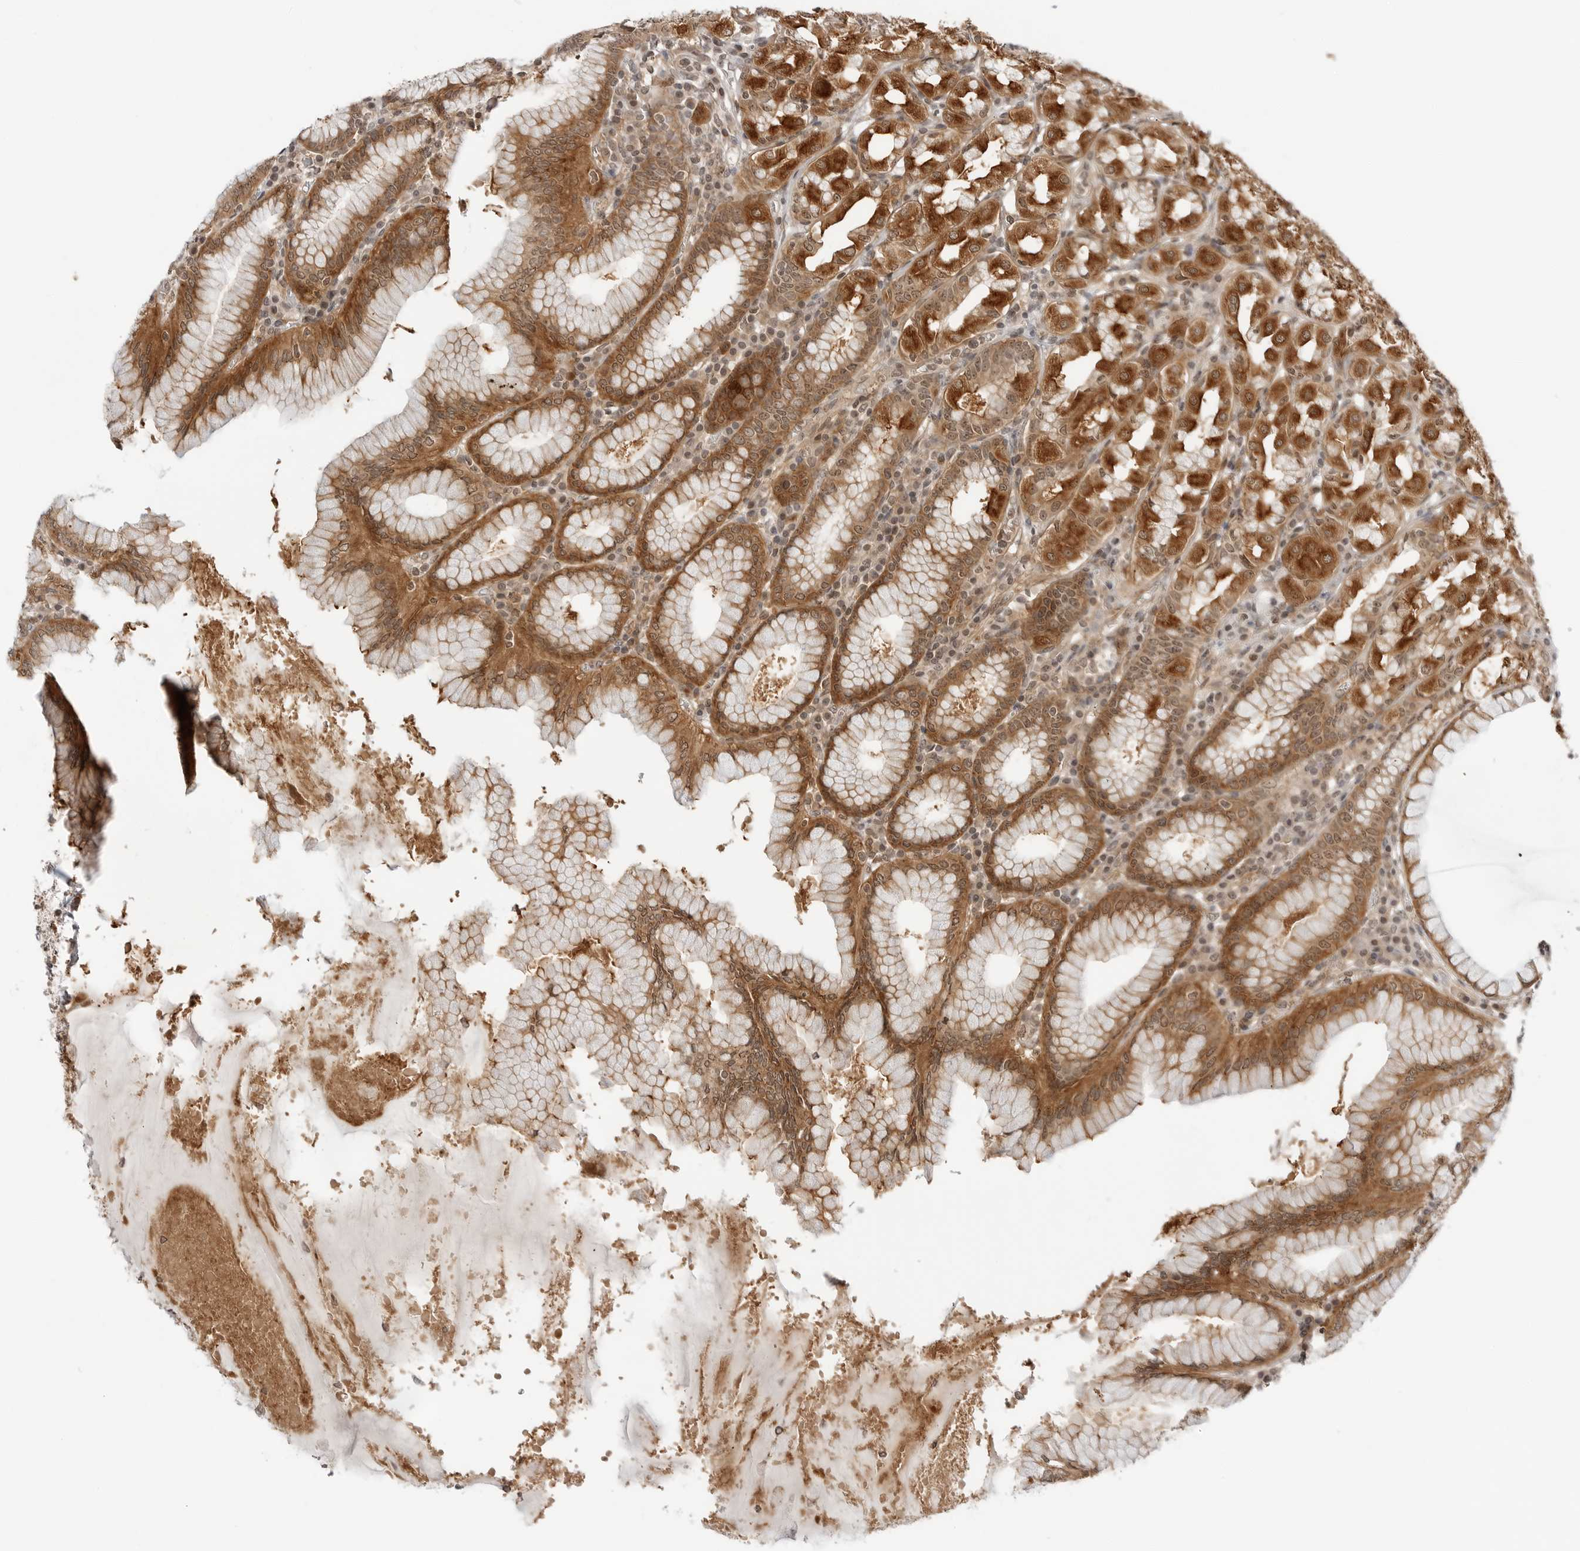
{"staining": {"intensity": "strong", "quantity": "25%-75%", "location": "cytoplasmic/membranous,nuclear"}, "tissue": "stomach", "cell_type": "Glandular cells", "image_type": "normal", "snomed": [{"axis": "morphology", "description": "Normal tissue, NOS"}, {"axis": "topography", "description": "Stomach"}, {"axis": "topography", "description": "Stomach, lower"}], "caption": "This histopathology image demonstrates unremarkable stomach stained with immunohistochemistry (IHC) to label a protein in brown. The cytoplasmic/membranous,nuclear of glandular cells show strong positivity for the protein. Nuclei are counter-stained blue.", "gene": "MAP2K5", "patient": {"sex": "female", "age": 56}}